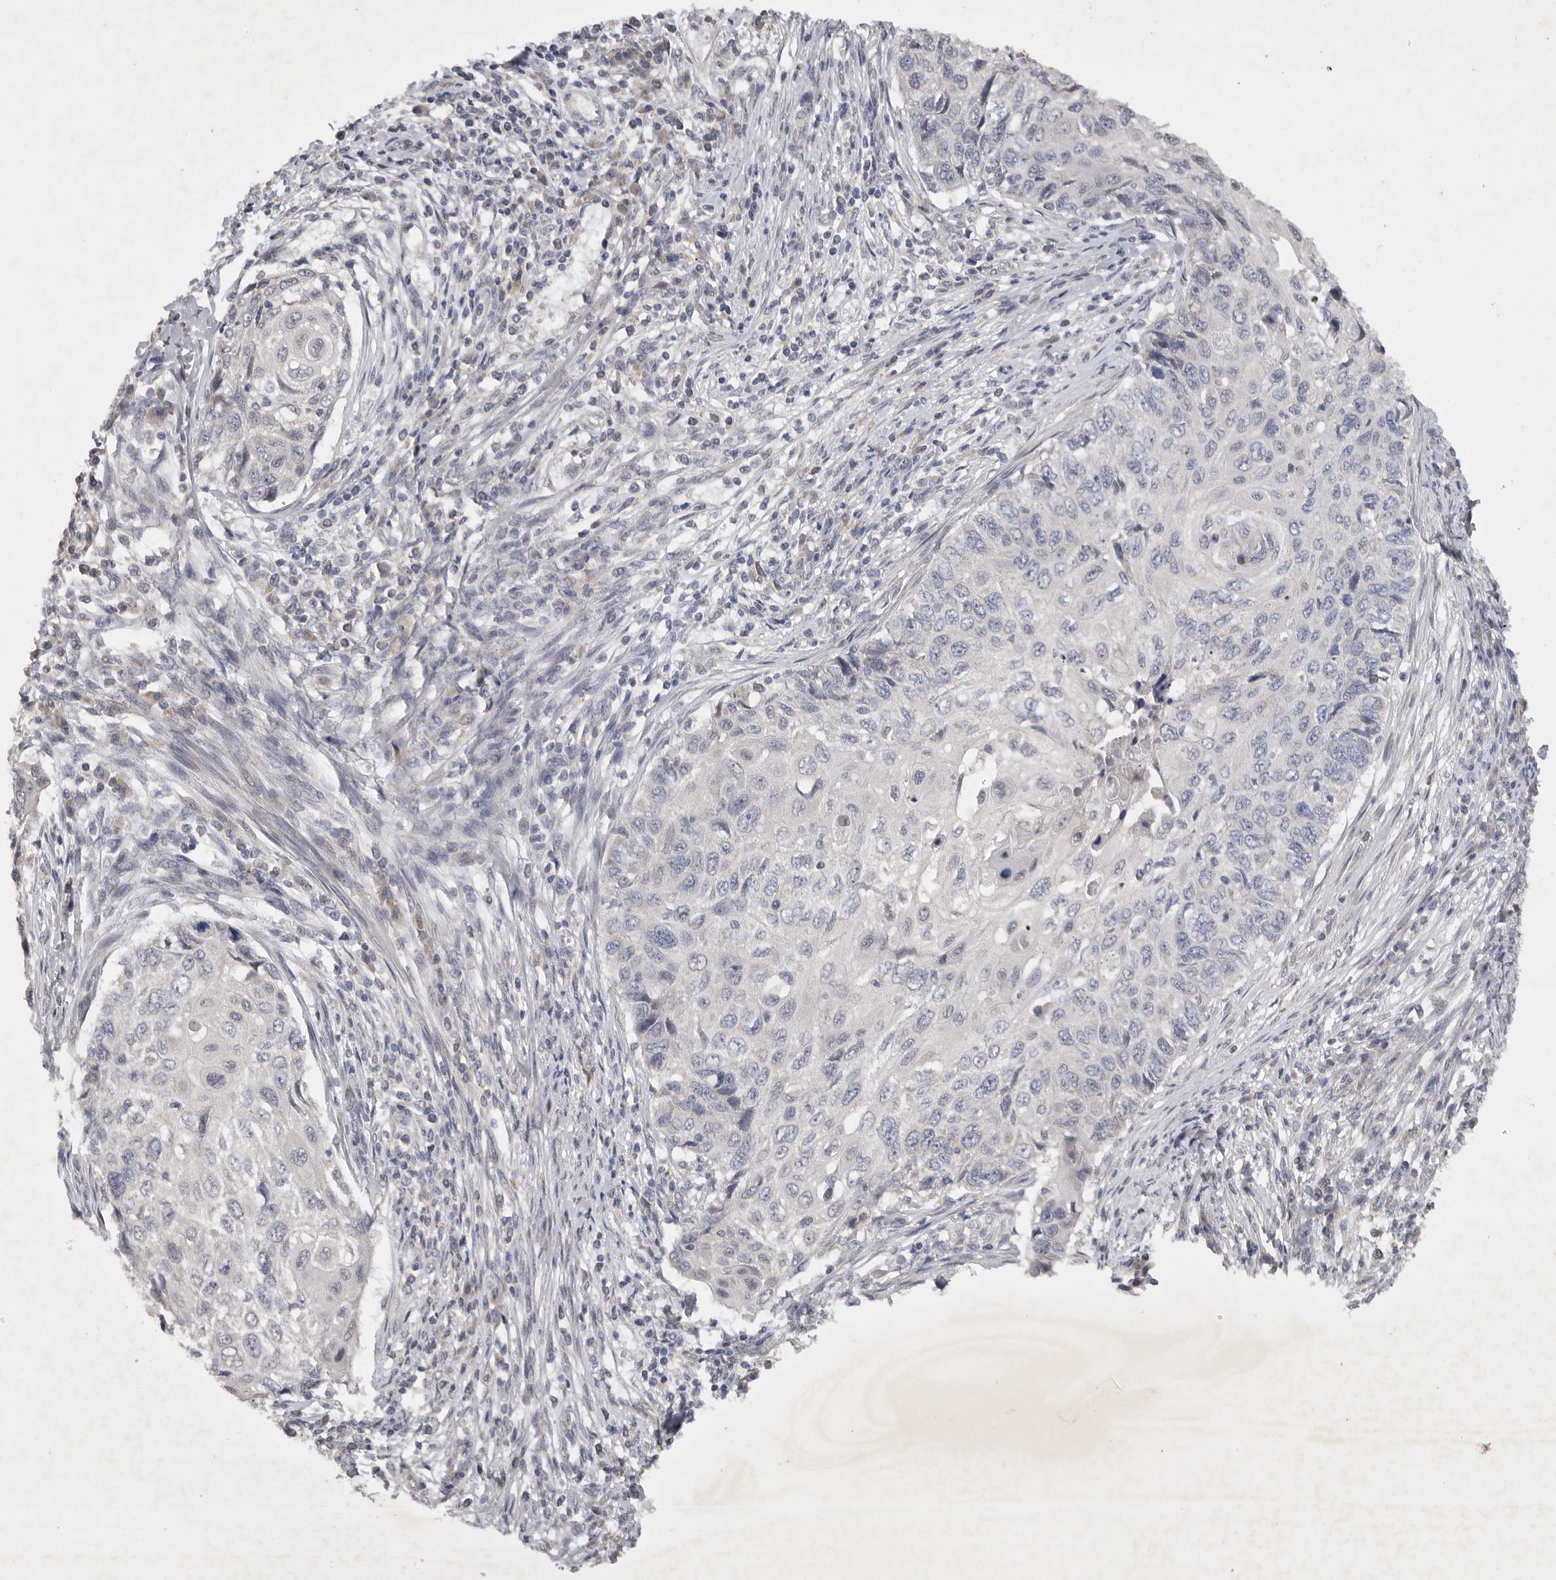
{"staining": {"intensity": "negative", "quantity": "none", "location": "none"}, "tissue": "cervical cancer", "cell_type": "Tumor cells", "image_type": "cancer", "snomed": [{"axis": "morphology", "description": "Squamous cell carcinoma, NOS"}, {"axis": "topography", "description": "Cervix"}], "caption": "A histopathology image of human cervical squamous cell carcinoma is negative for staining in tumor cells.", "gene": "EDEM3", "patient": {"sex": "female", "age": 70}}